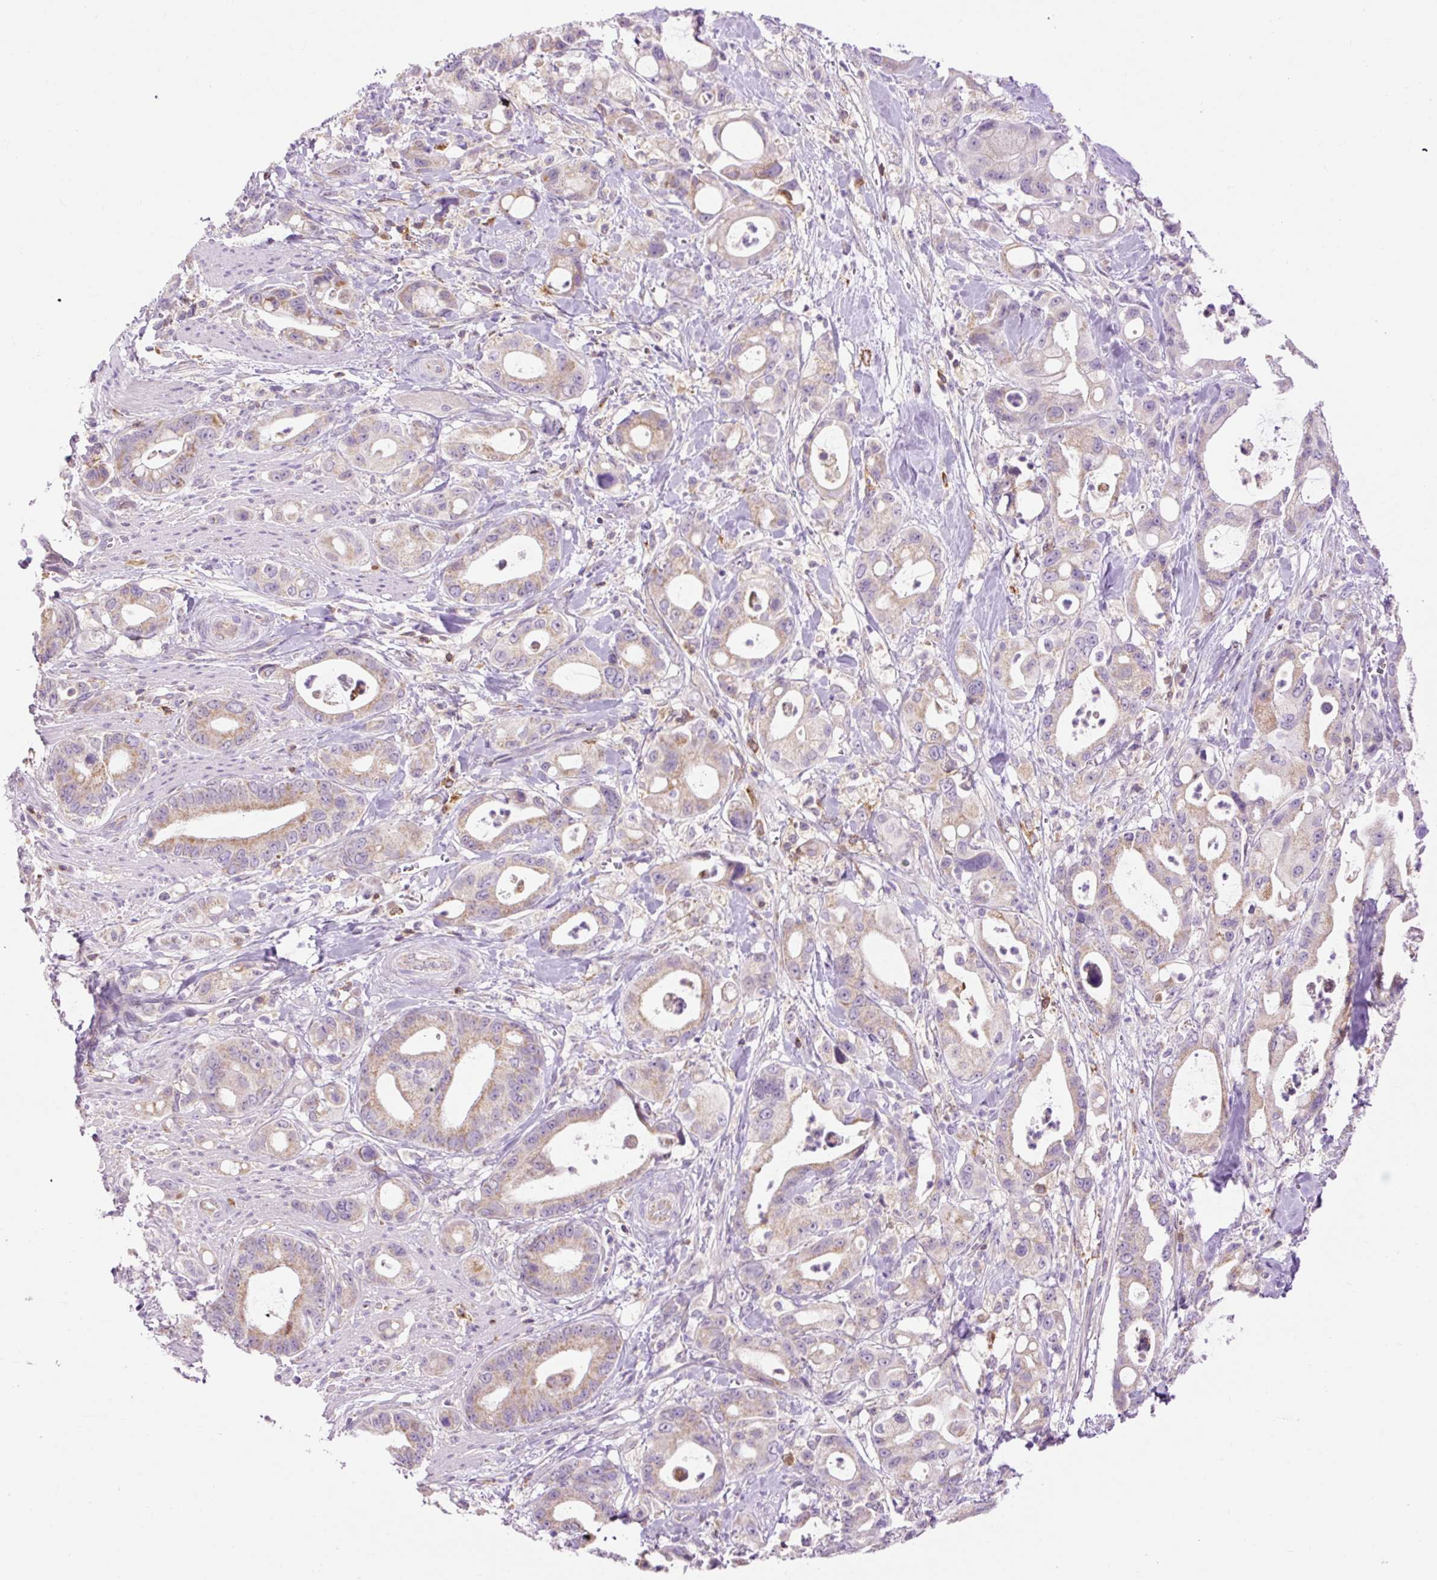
{"staining": {"intensity": "weak", "quantity": "25%-75%", "location": "cytoplasmic/membranous"}, "tissue": "pancreatic cancer", "cell_type": "Tumor cells", "image_type": "cancer", "snomed": [{"axis": "morphology", "description": "Adenocarcinoma, NOS"}, {"axis": "topography", "description": "Pancreas"}], "caption": "Immunohistochemistry (IHC) (DAB) staining of human pancreatic adenocarcinoma reveals weak cytoplasmic/membranous protein expression in approximately 25%-75% of tumor cells.", "gene": "CD83", "patient": {"sex": "male", "age": 68}}